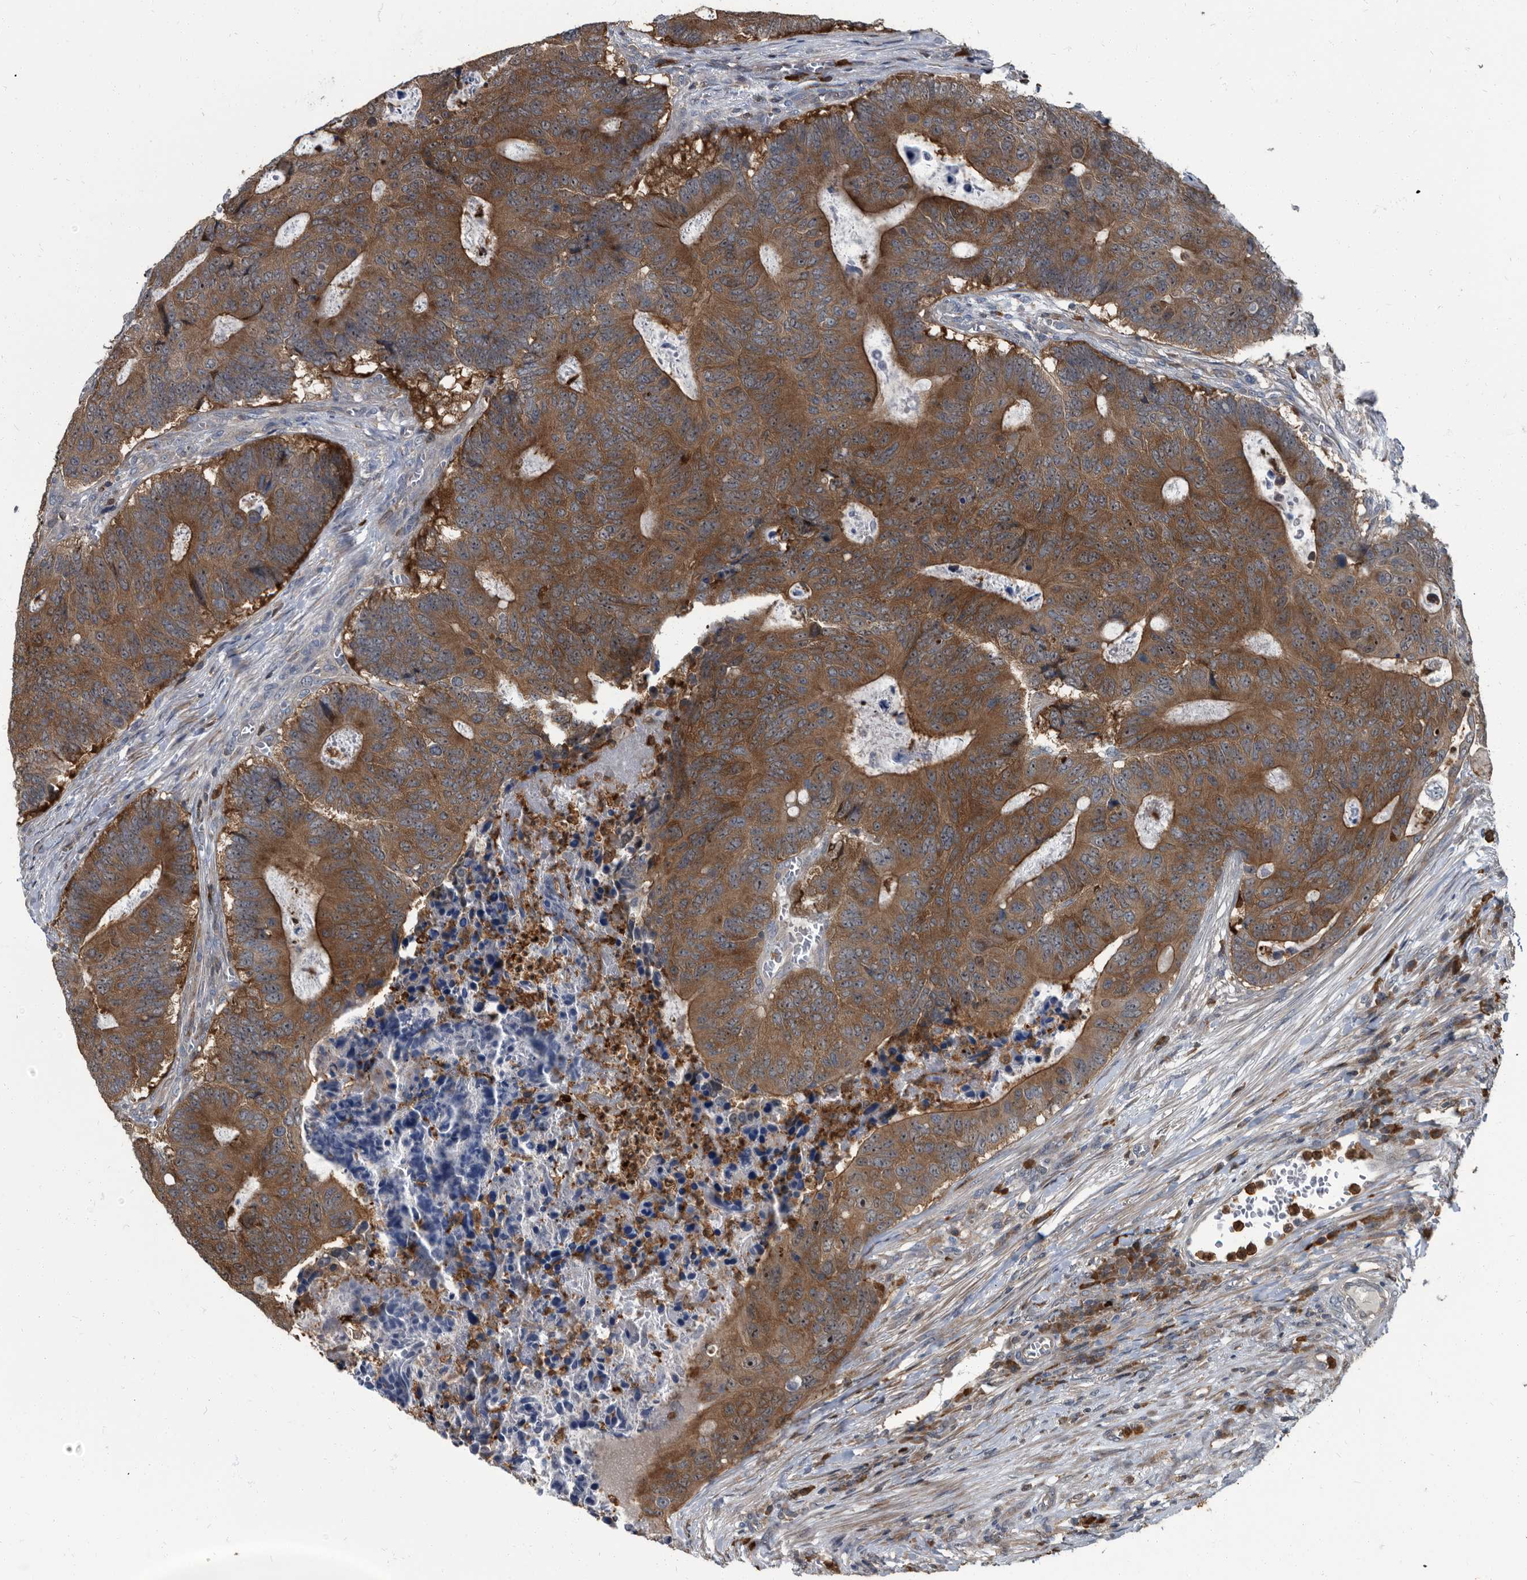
{"staining": {"intensity": "strong", "quantity": ">75%", "location": "cytoplasmic/membranous"}, "tissue": "colorectal cancer", "cell_type": "Tumor cells", "image_type": "cancer", "snomed": [{"axis": "morphology", "description": "Adenocarcinoma, NOS"}, {"axis": "topography", "description": "Colon"}], "caption": "Colorectal cancer (adenocarcinoma) stained for a protein (brown) reveals strong cytoplasmic/membranous positive positivity in approximately >75% of tumor cells.", "gene": "CDV3", "patient": {"sex": "male", "age": 87}}